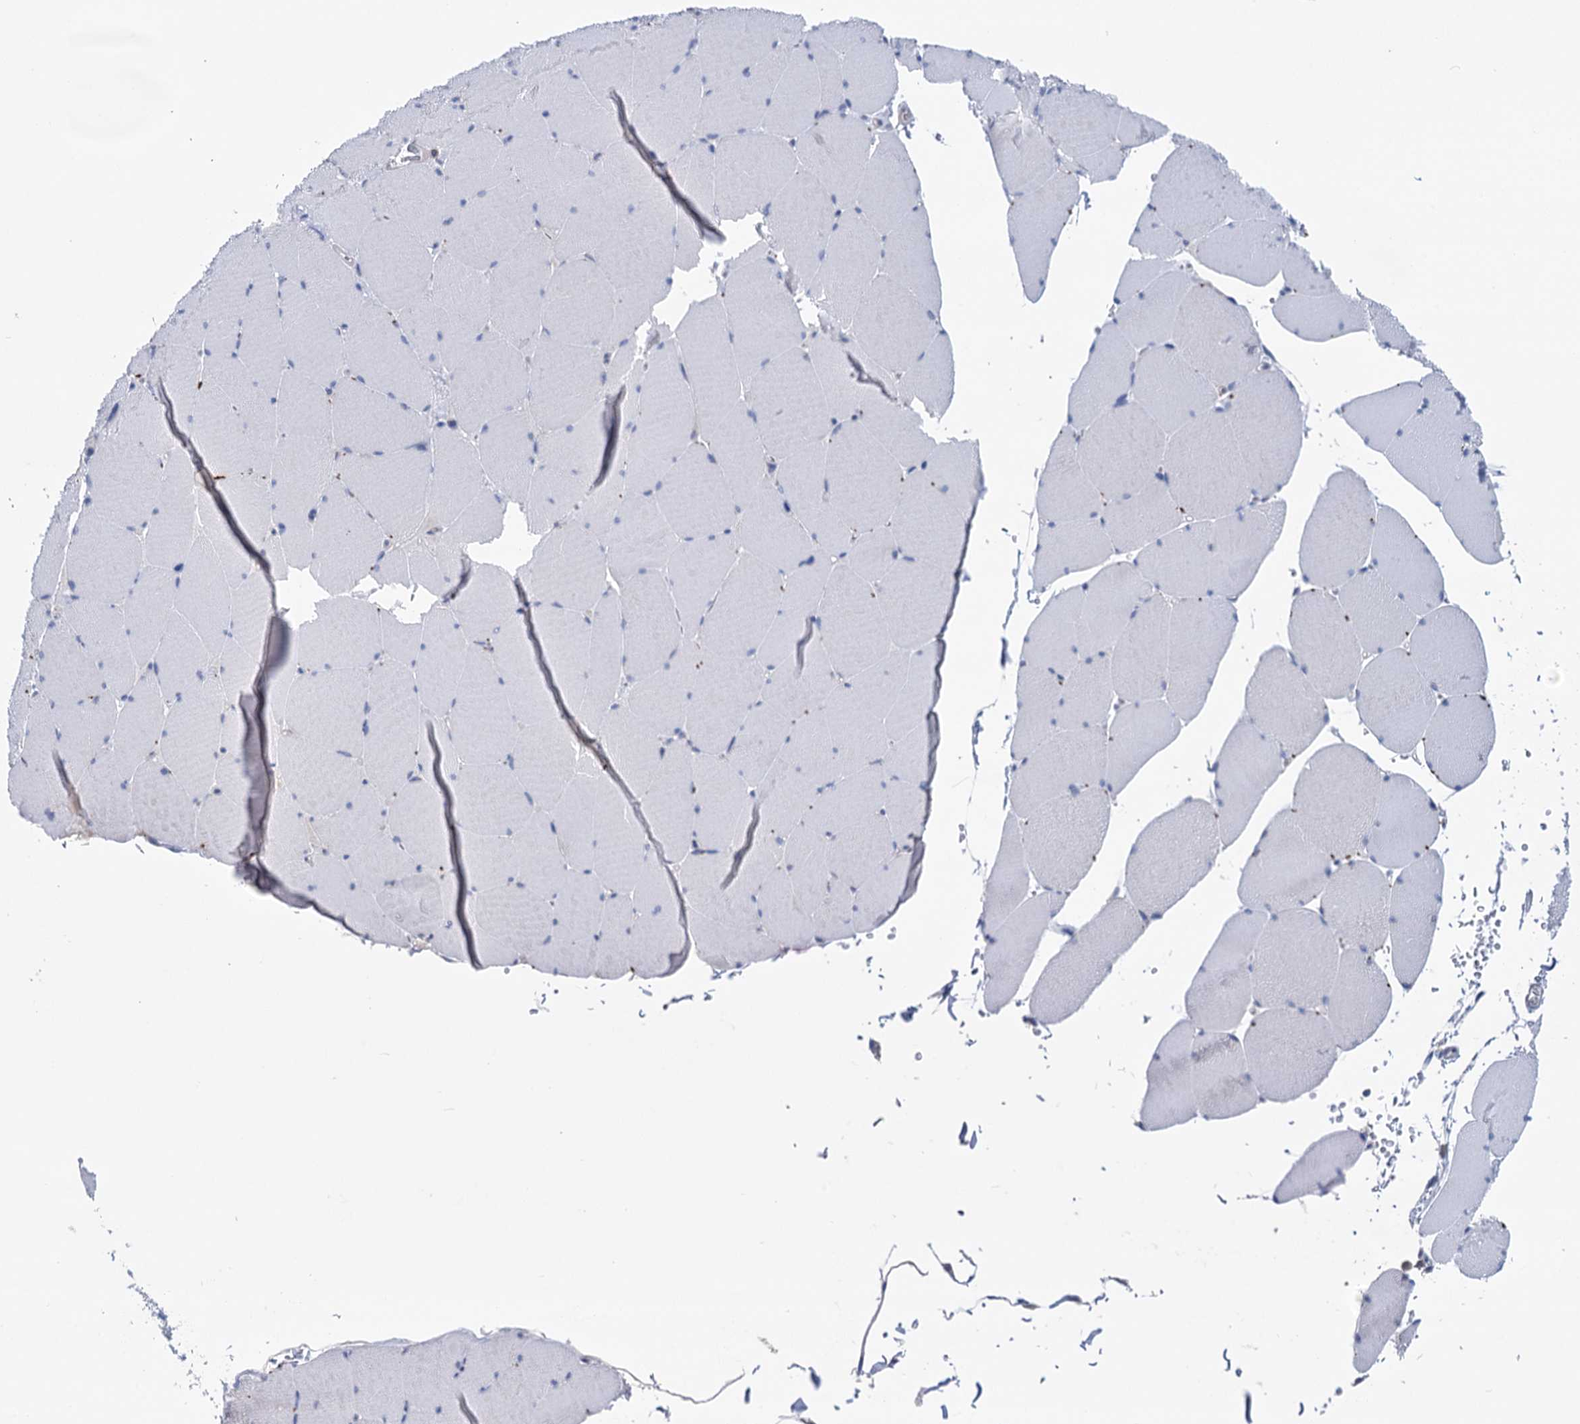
{"staining": {"intensity": "negative", "quantity": "none", "location": "none"}, "tissue": "skeletal muscle", "cell_type": "Myocytes", "image_type": "normal", "snomed": [{"axis": "morphology", "description": "Normal tissue, NOS"}, {"axis": "topography", "description": "Skeletal muscle"}, {"axis": "topography", "description": "Head-Neck"}], "caption": "The image reveals no significant expression in myocytes of skeletal muscle.", "gene": "ZNRD2", "patient": {"sex": "male", "age": 66}}